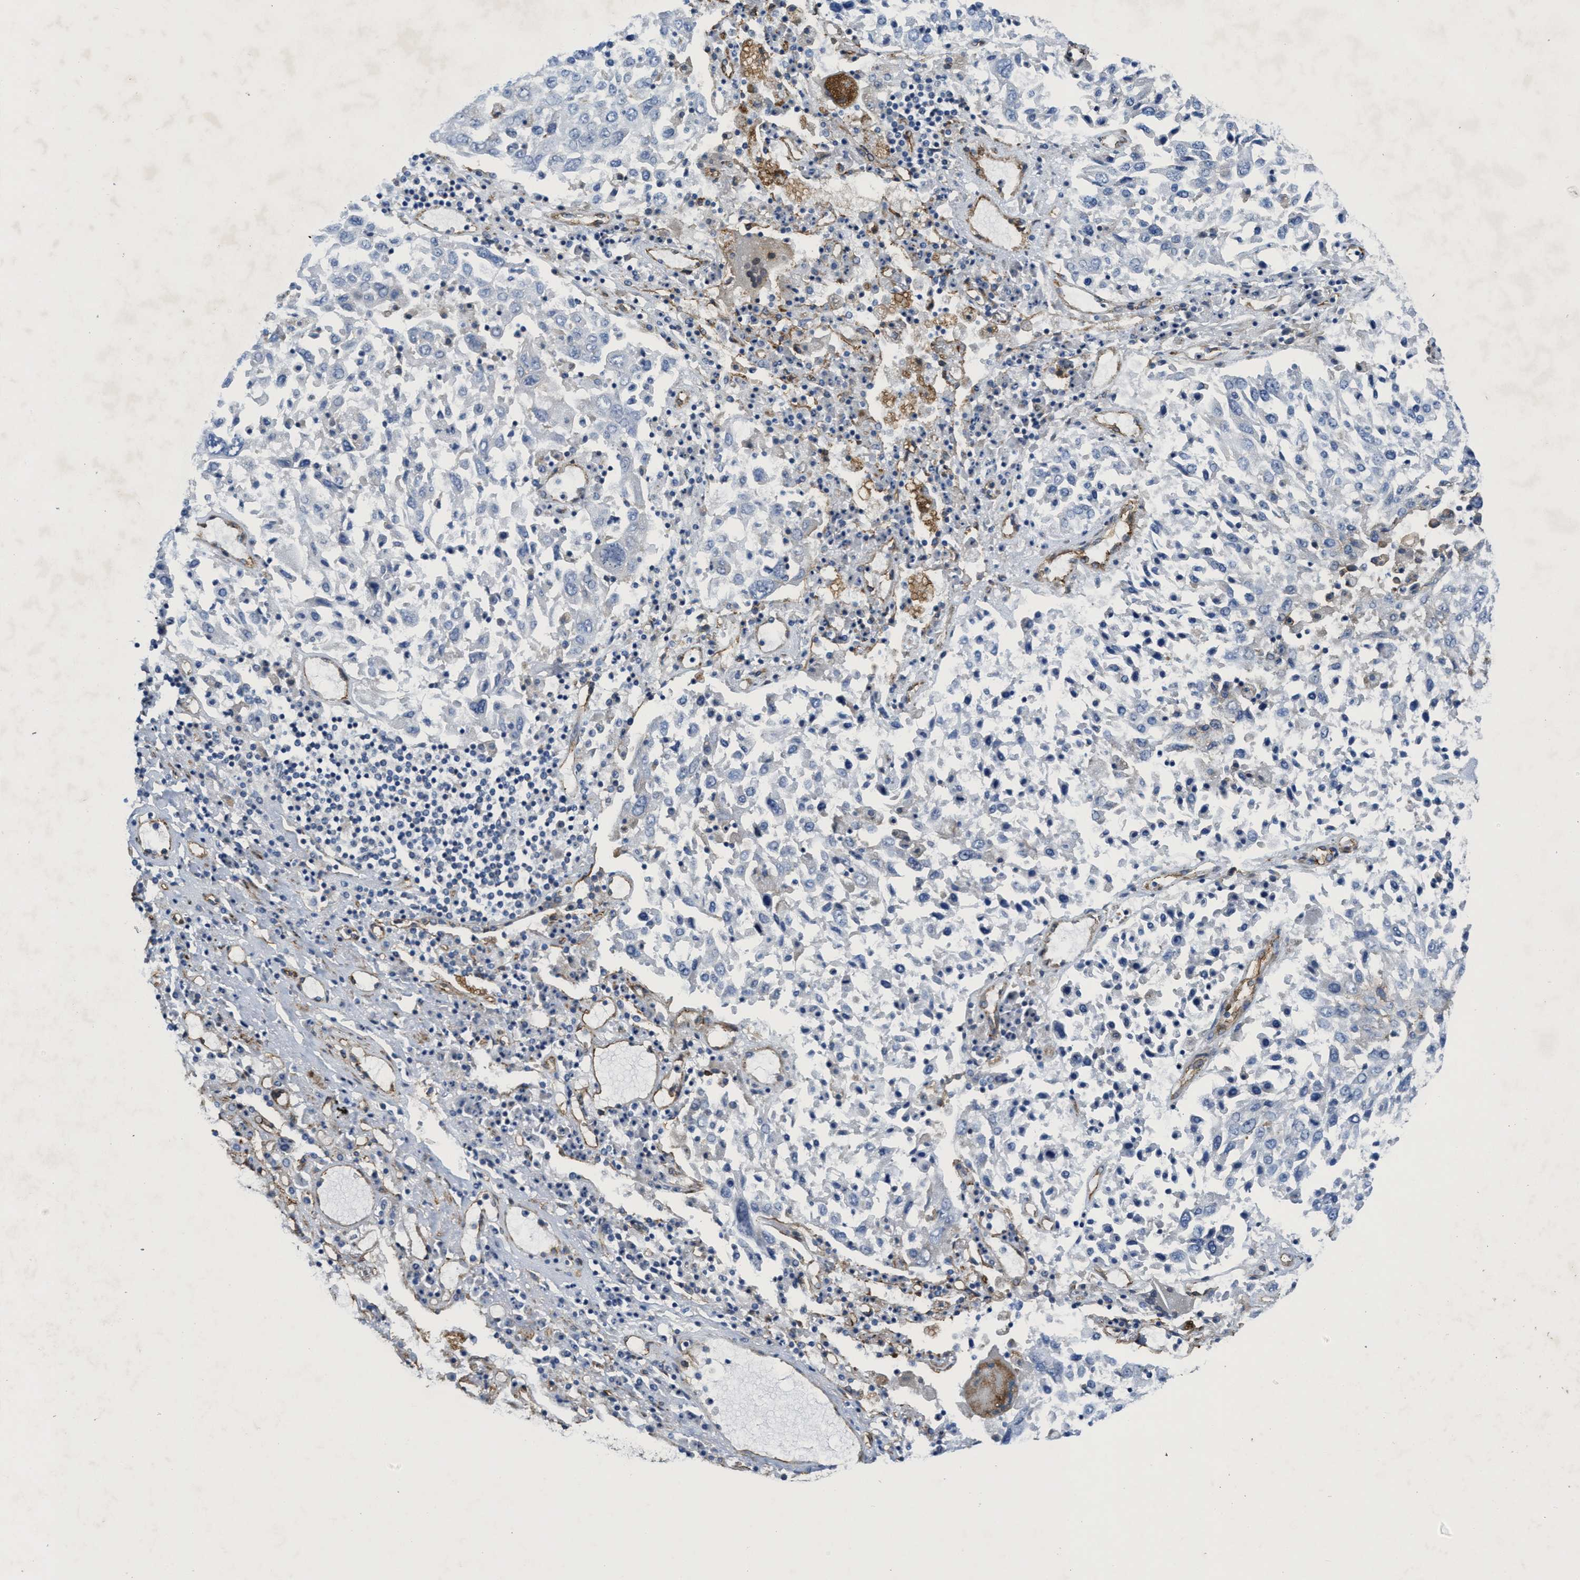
{"staining": {"intensity": "negative", "quantity": "none", "location": "none"}, "tissue": "lung cancer", "cell_type": "Tumor cells", "image_type": "cancer", "snomed": [{"axis": "morphology", "description": "Squamous cell carcinoma, NOS"}, {"axis": "topography", "description": "Lung"}], "caption": "Tumor cells show no significant protein expression in lung squamous cell carcinoma.", "gene": "NAB1", "patient": {"sex": "male", "age": 65}}